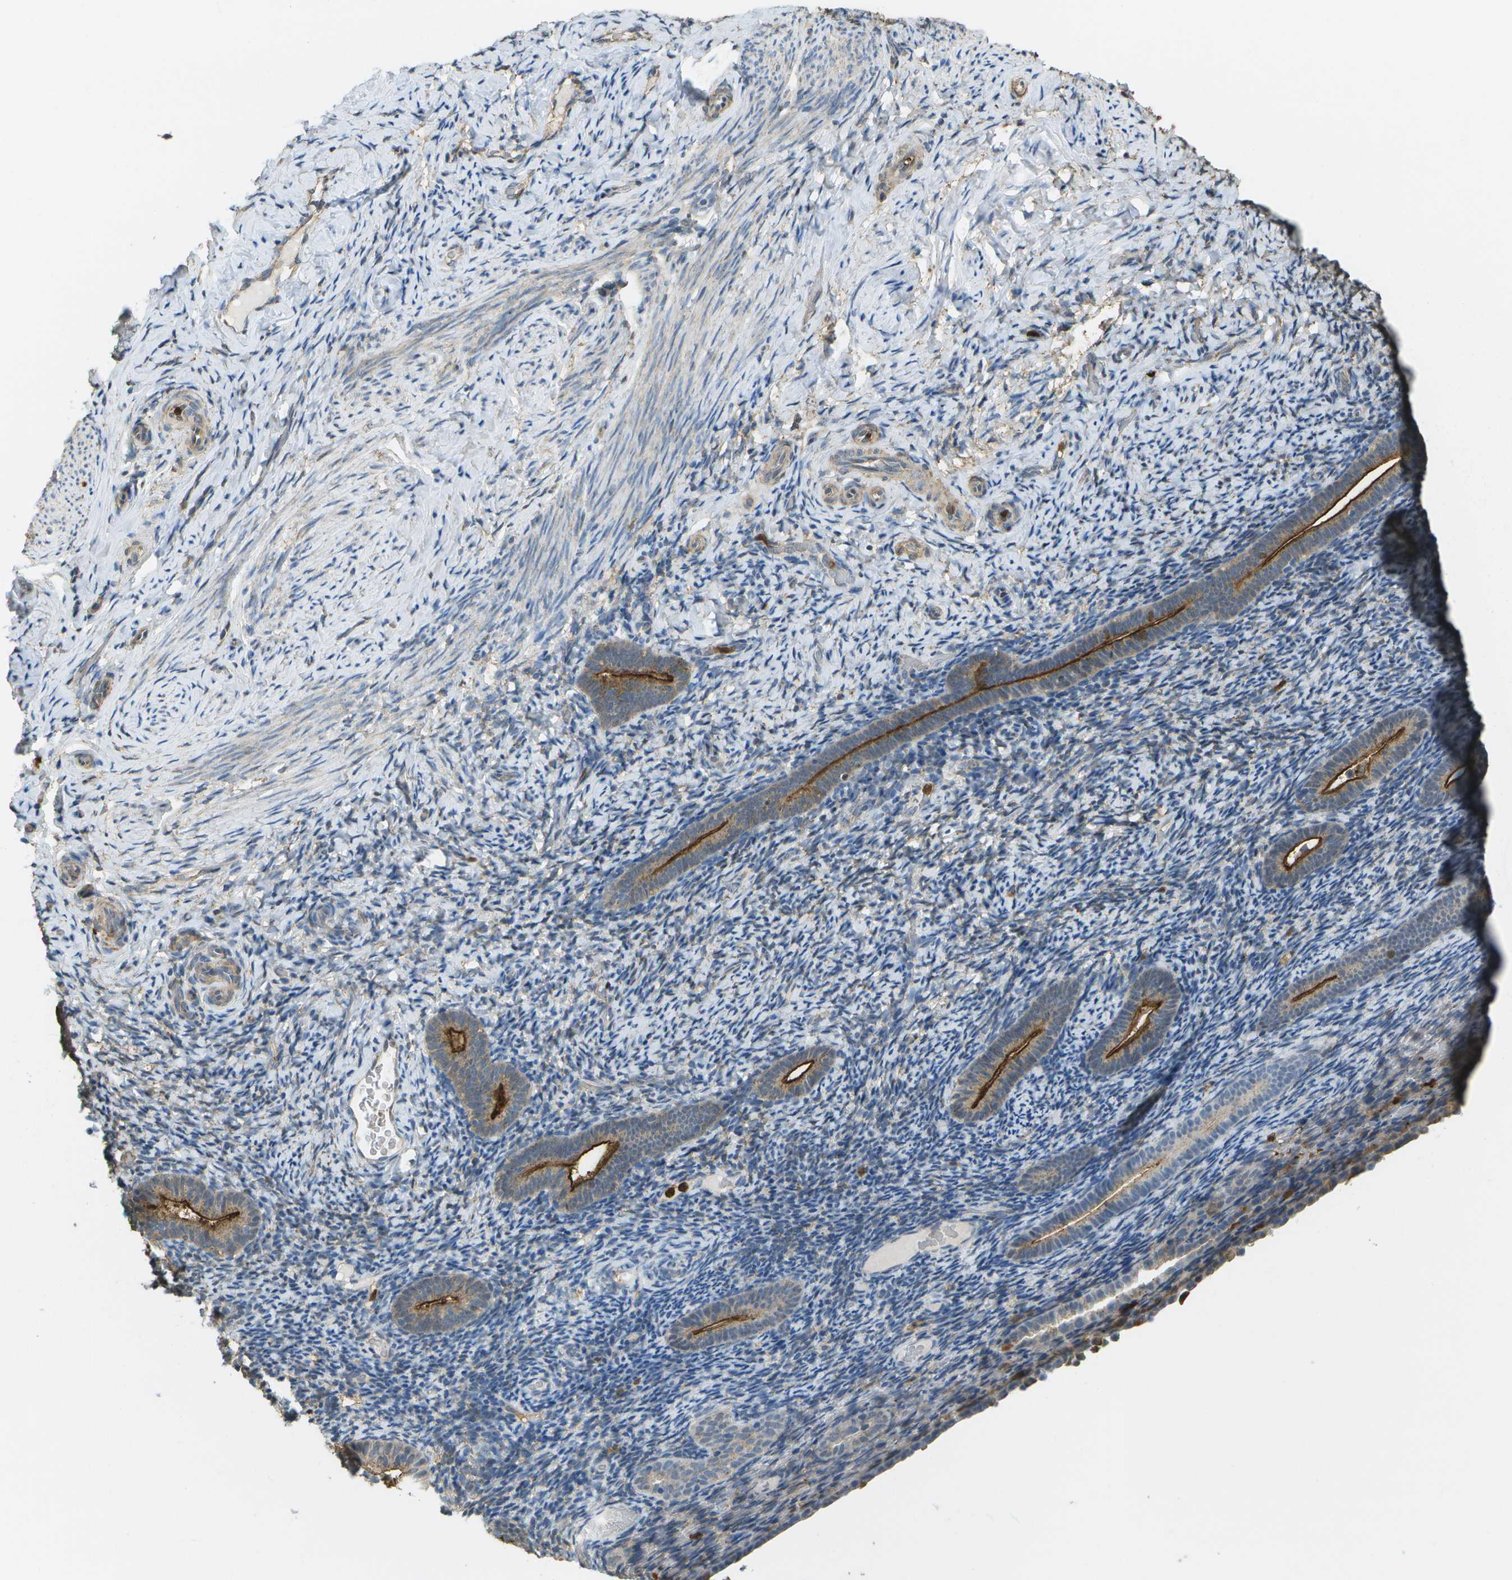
{"staining": {"intensity": "weak", "quantity": "<25%", "location": "cytoplasmic/membranous"}, "tissue": "endometrium", "cell_type": "Cells in endometrial stroma", "image_type": "normal", "snomed": [{"axis": "morphology", "description": "Normal tissue, NOS"}, {"axis": "topography", "description": "Endometrium"}], "caption": "Immunohistochemistry (IHC) micrograph of normal endometrium: human endometrium stained with DAB shows no significant protein expression in cells in endometrial stroma. The staining is performed using DAB brown chromogen with nuclei counter-stained in using hematoxylin.", "gene": "CACHD1", "patient": {"sex": "female", "age": 51}}